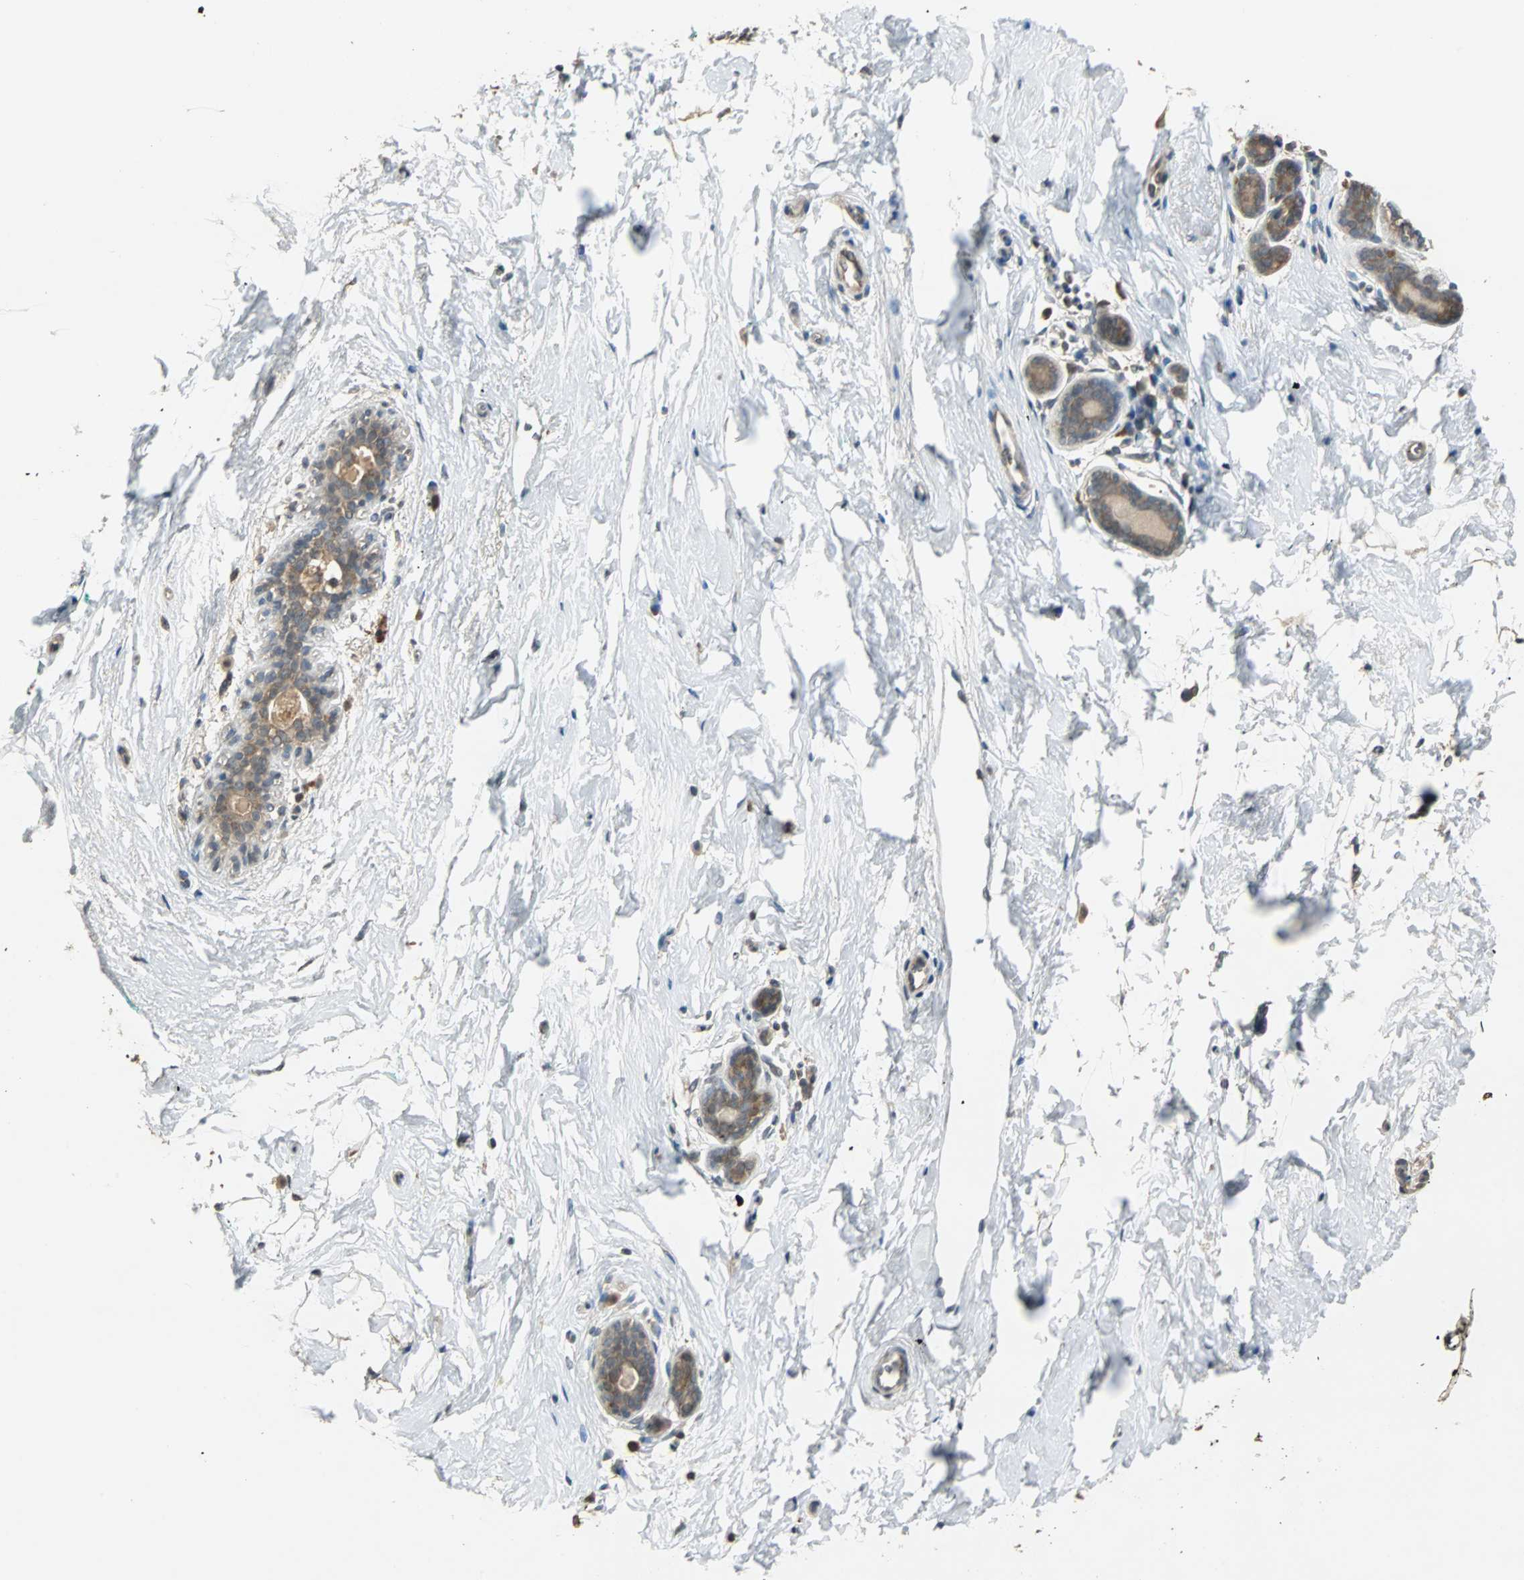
{"staining": {"intensity": "negative", "quantity": "none", "location": "none"}, "tissue": "breast", "cell_type": "Adipocytes", "image_type": "normal", "snomed": [{"axis": "morphology", "description": "Normal tissue, NOS"}, {"axis": "topography", "description": "Breast"}], "caption": "DAB immunohistochemical staining of unremarkable breast demonstrates no significant staining in adipocytes.", "gene": "ABHD2", "patient": {"sex": "female", "age": 52}}